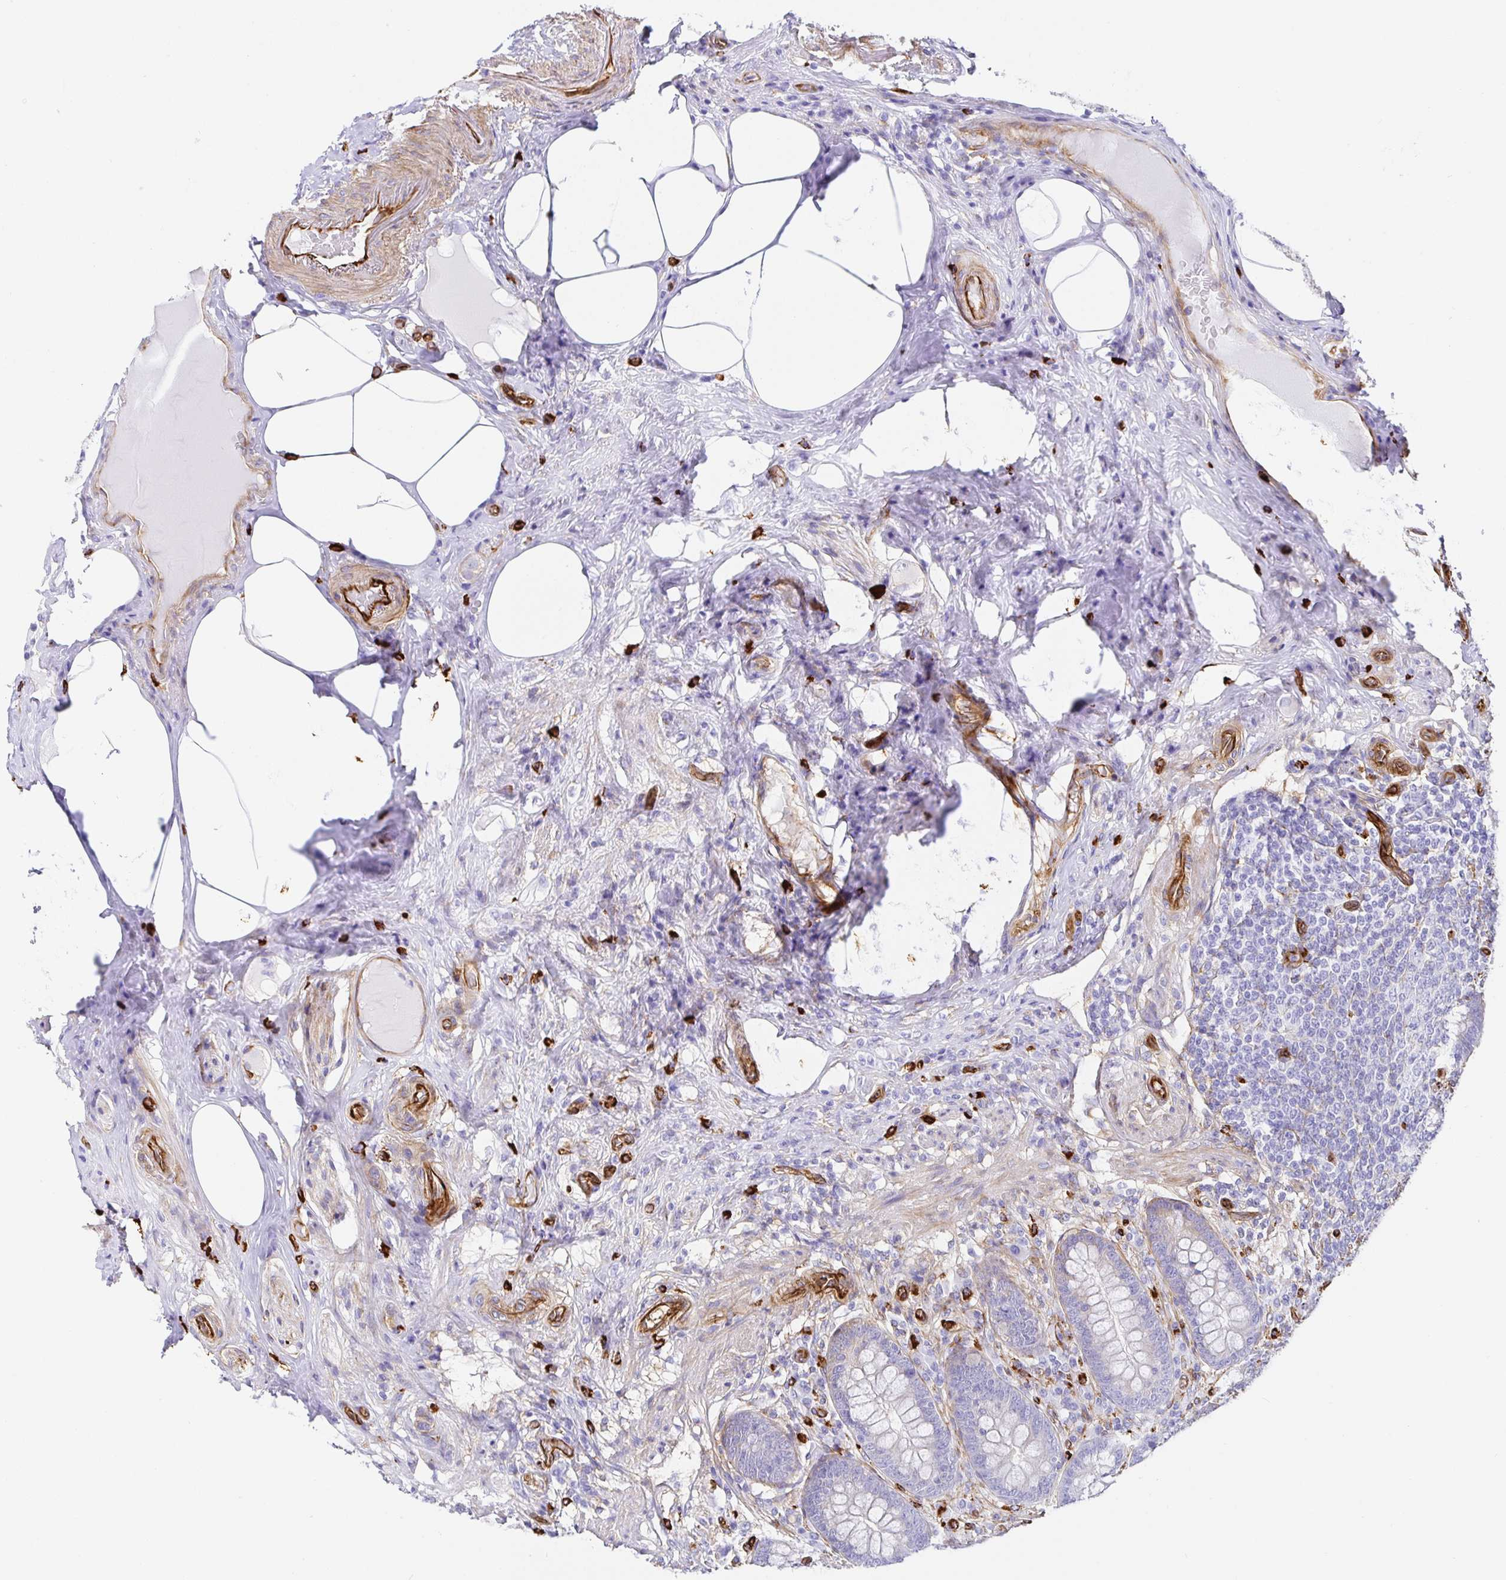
{"staining": {"intensity": "negative", "quantity": "none", "location": "none"}, "tissue": "appendix", "cell_type": "Glandular cells", "image_type": "normal", "snomed": [{"axis": "morphology", "description": "Normal tissue, NOS"}, {"axis": "topography", "description": "Appendix"}], "caption": "IHC micrograph of benign appendix: human appendix stained with DAB exhibits no significant protein expression in glandular cells. Nuclei are stained in blue.", "gene": "DOCK1", "patient": {"sex": "male", "age": 71}}